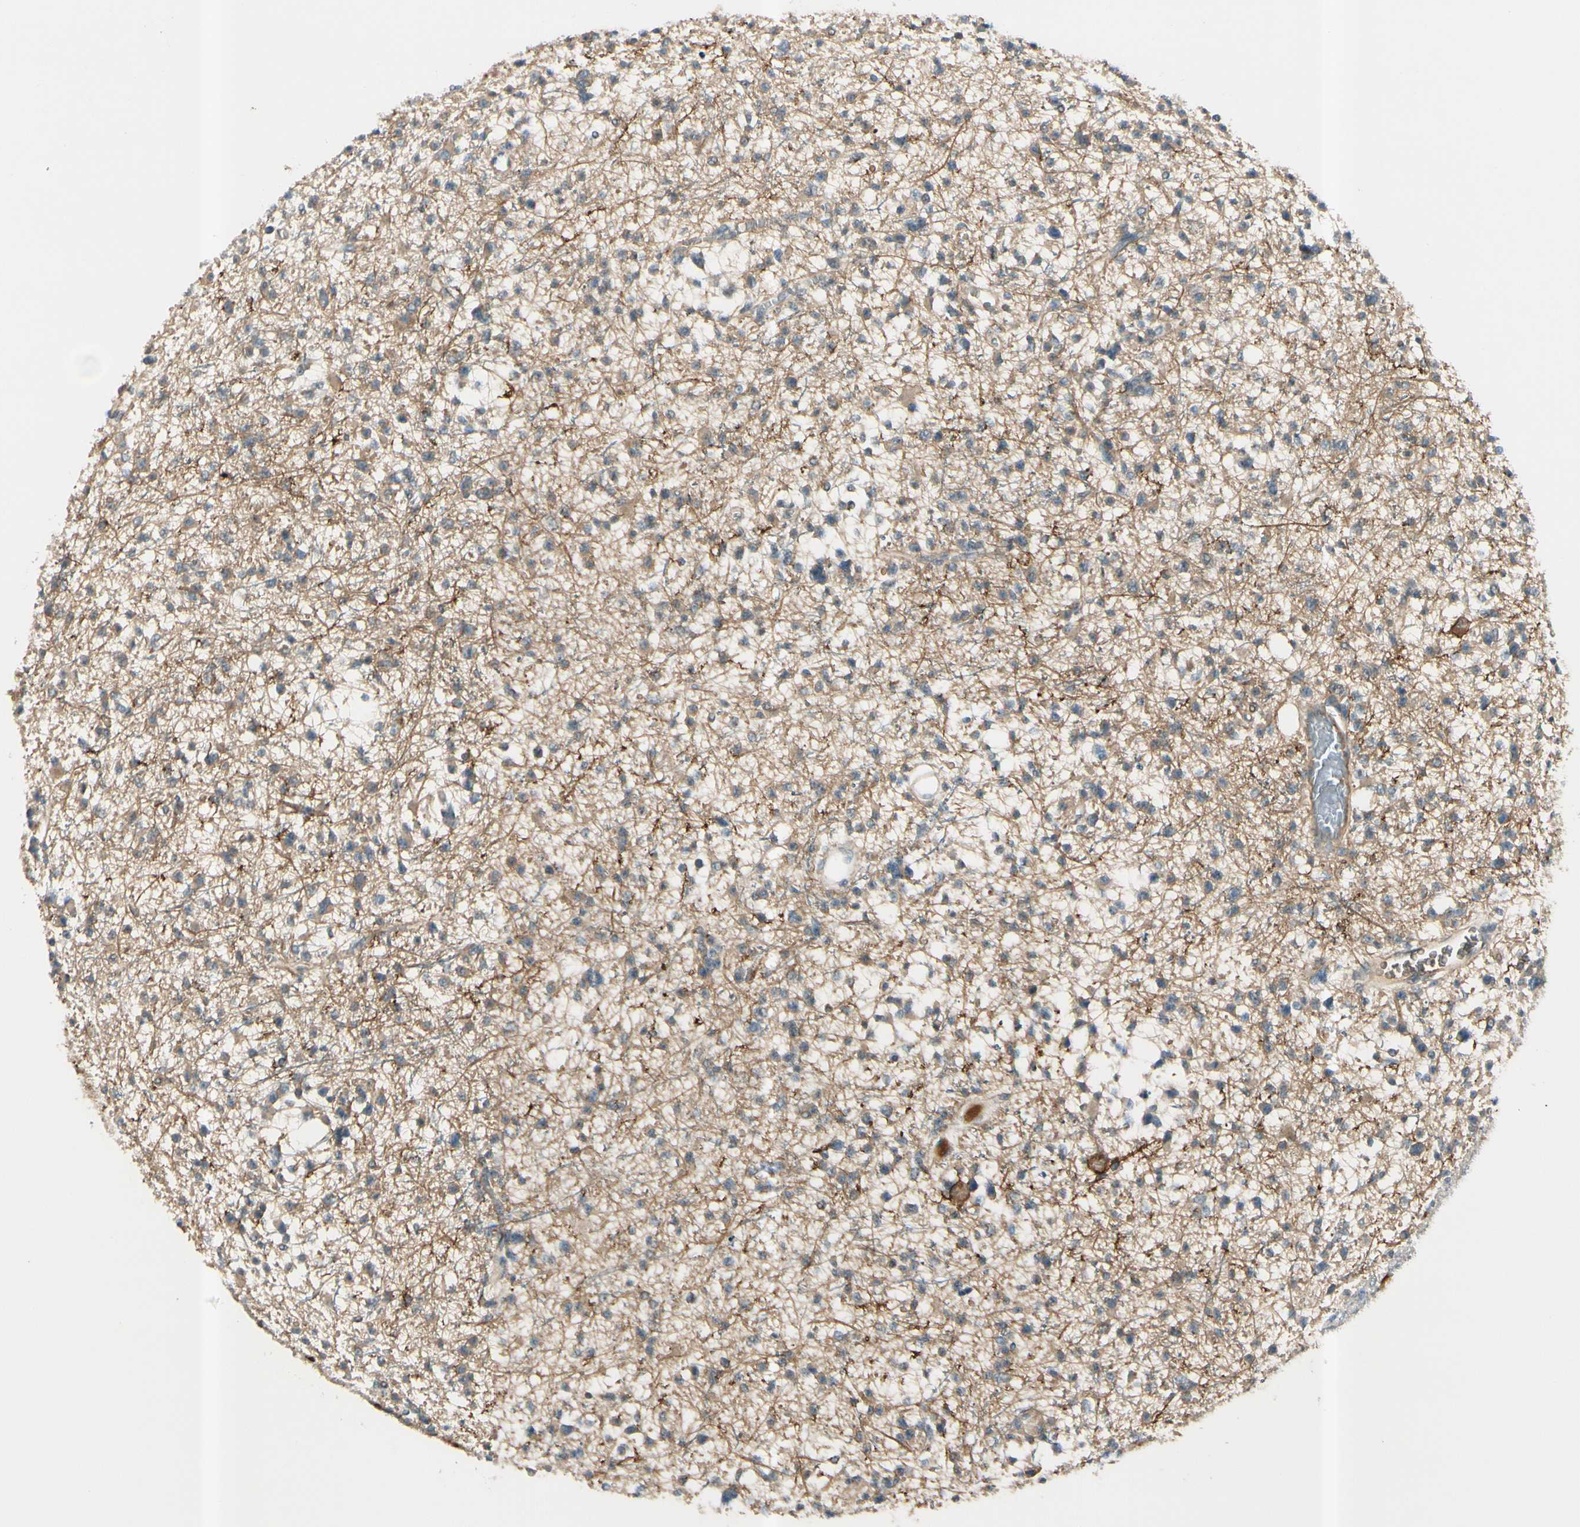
{"staining": {"intensity": "weak", "quantity": ">75%", "location": "cytoplasmic/membranous"}, "tissue": "glioma", "cell_type": "Tumor cells", "image_type": "cancer", "snomed": [{"axis": "morphology", "description": "Glioma, malignant, Low grade"}, {"axis": "topography", "description": "Brain"}], "caption": "Glioma tissue reveals weak cytoplasmic/membranous expression in approximately >75% of tumor cells, visualized by immunohistochemistry.", "gene": "ICAM5", "patient": {"sex": "female", "age": 22}}